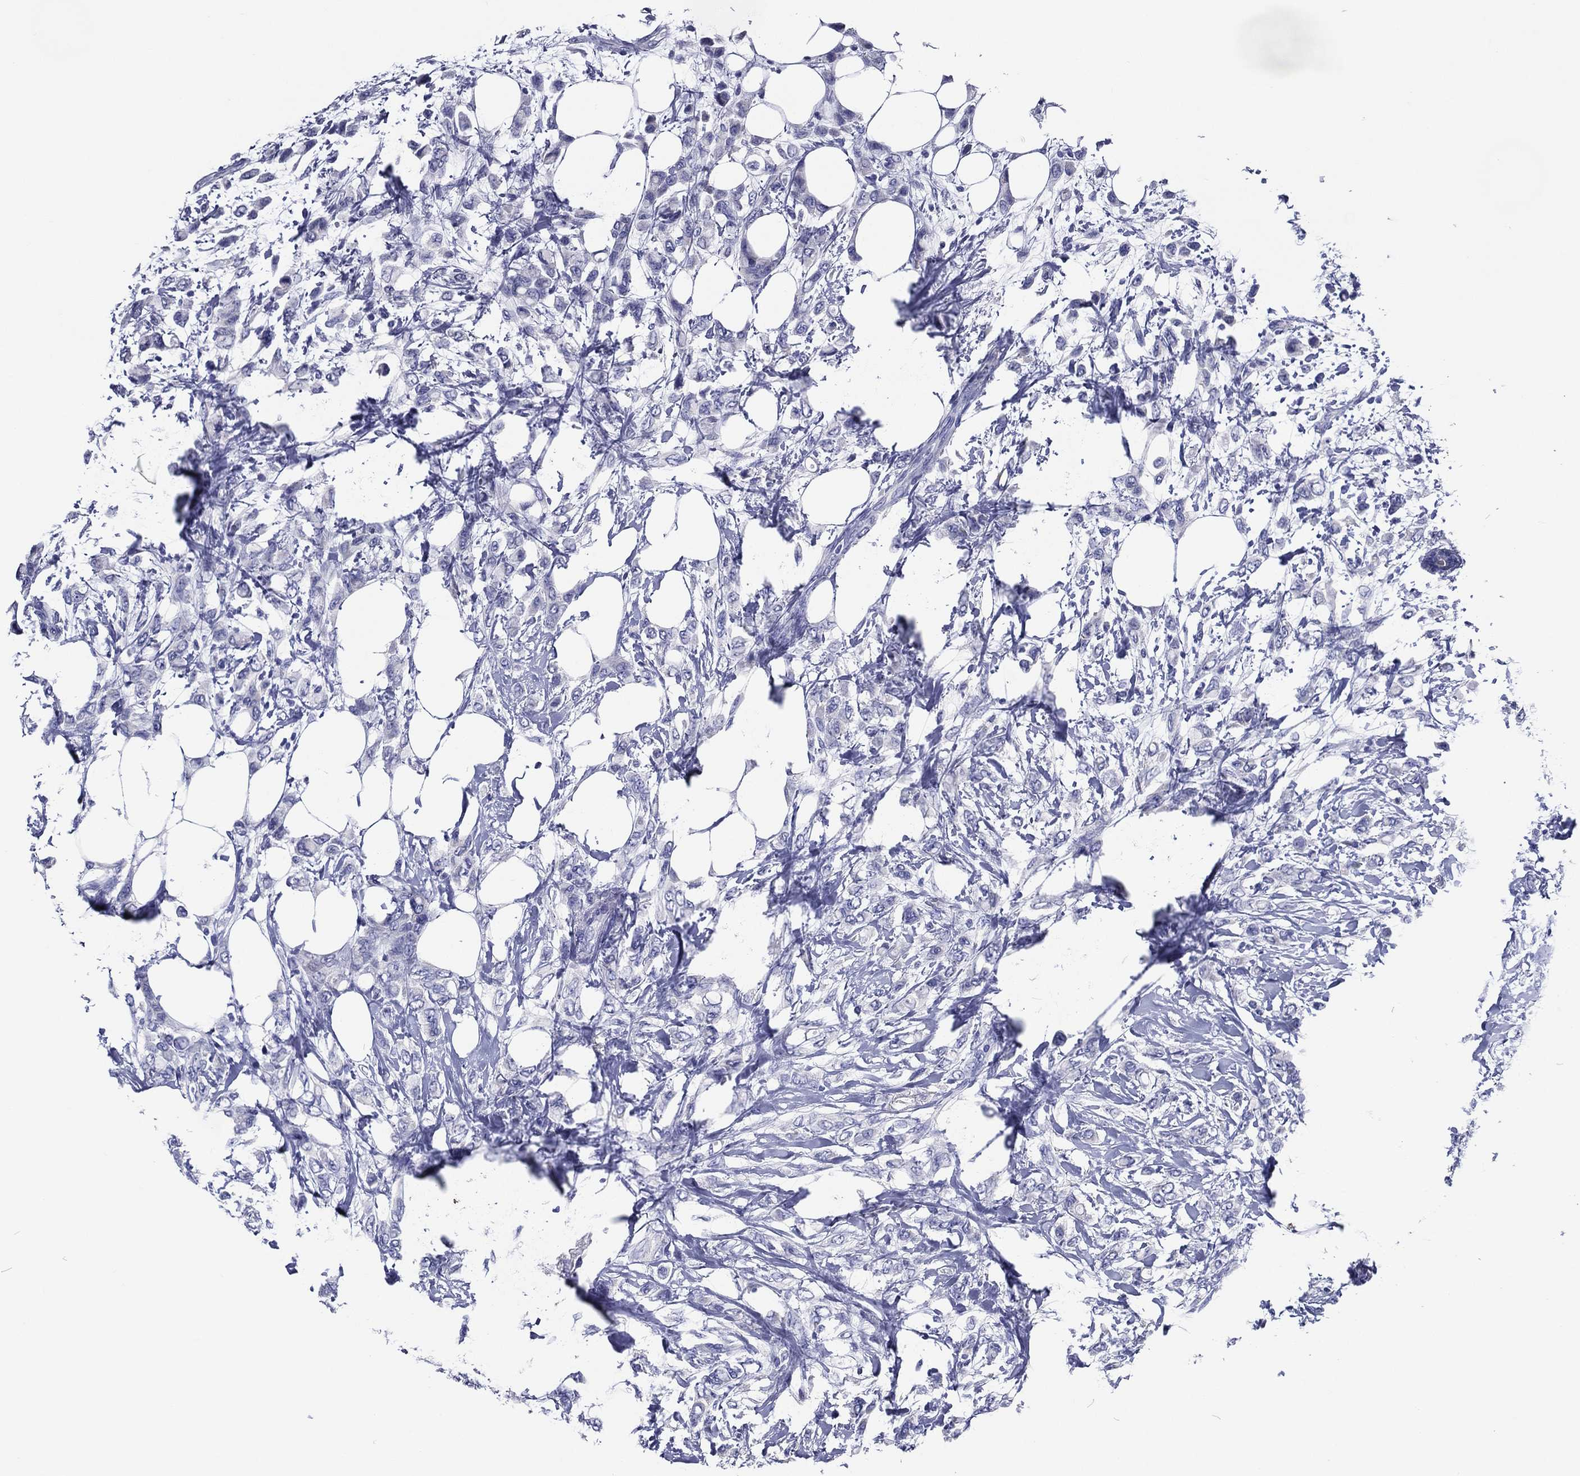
{"staining": {"intensity": "negative", "quantity": "none", "location": "none"}, "tissue": "breast cancer", "cell_type": "Tumor cells", "image_type": "cancer", "snomed": [{"axis": "morphology", "description": "Lobular carcinoma"}, {"axis": "topography", "description": "Breast"}], "caption": "Immunohistochemistry of human breast lobular carcinoma exhibits no staining in tumor cells. The staining is performed using DAB brown chromogen with nuclei counter-stained in using hematoxylin.", "gene": "ACE2", "patient": {"sex": "female", "age": 66}}